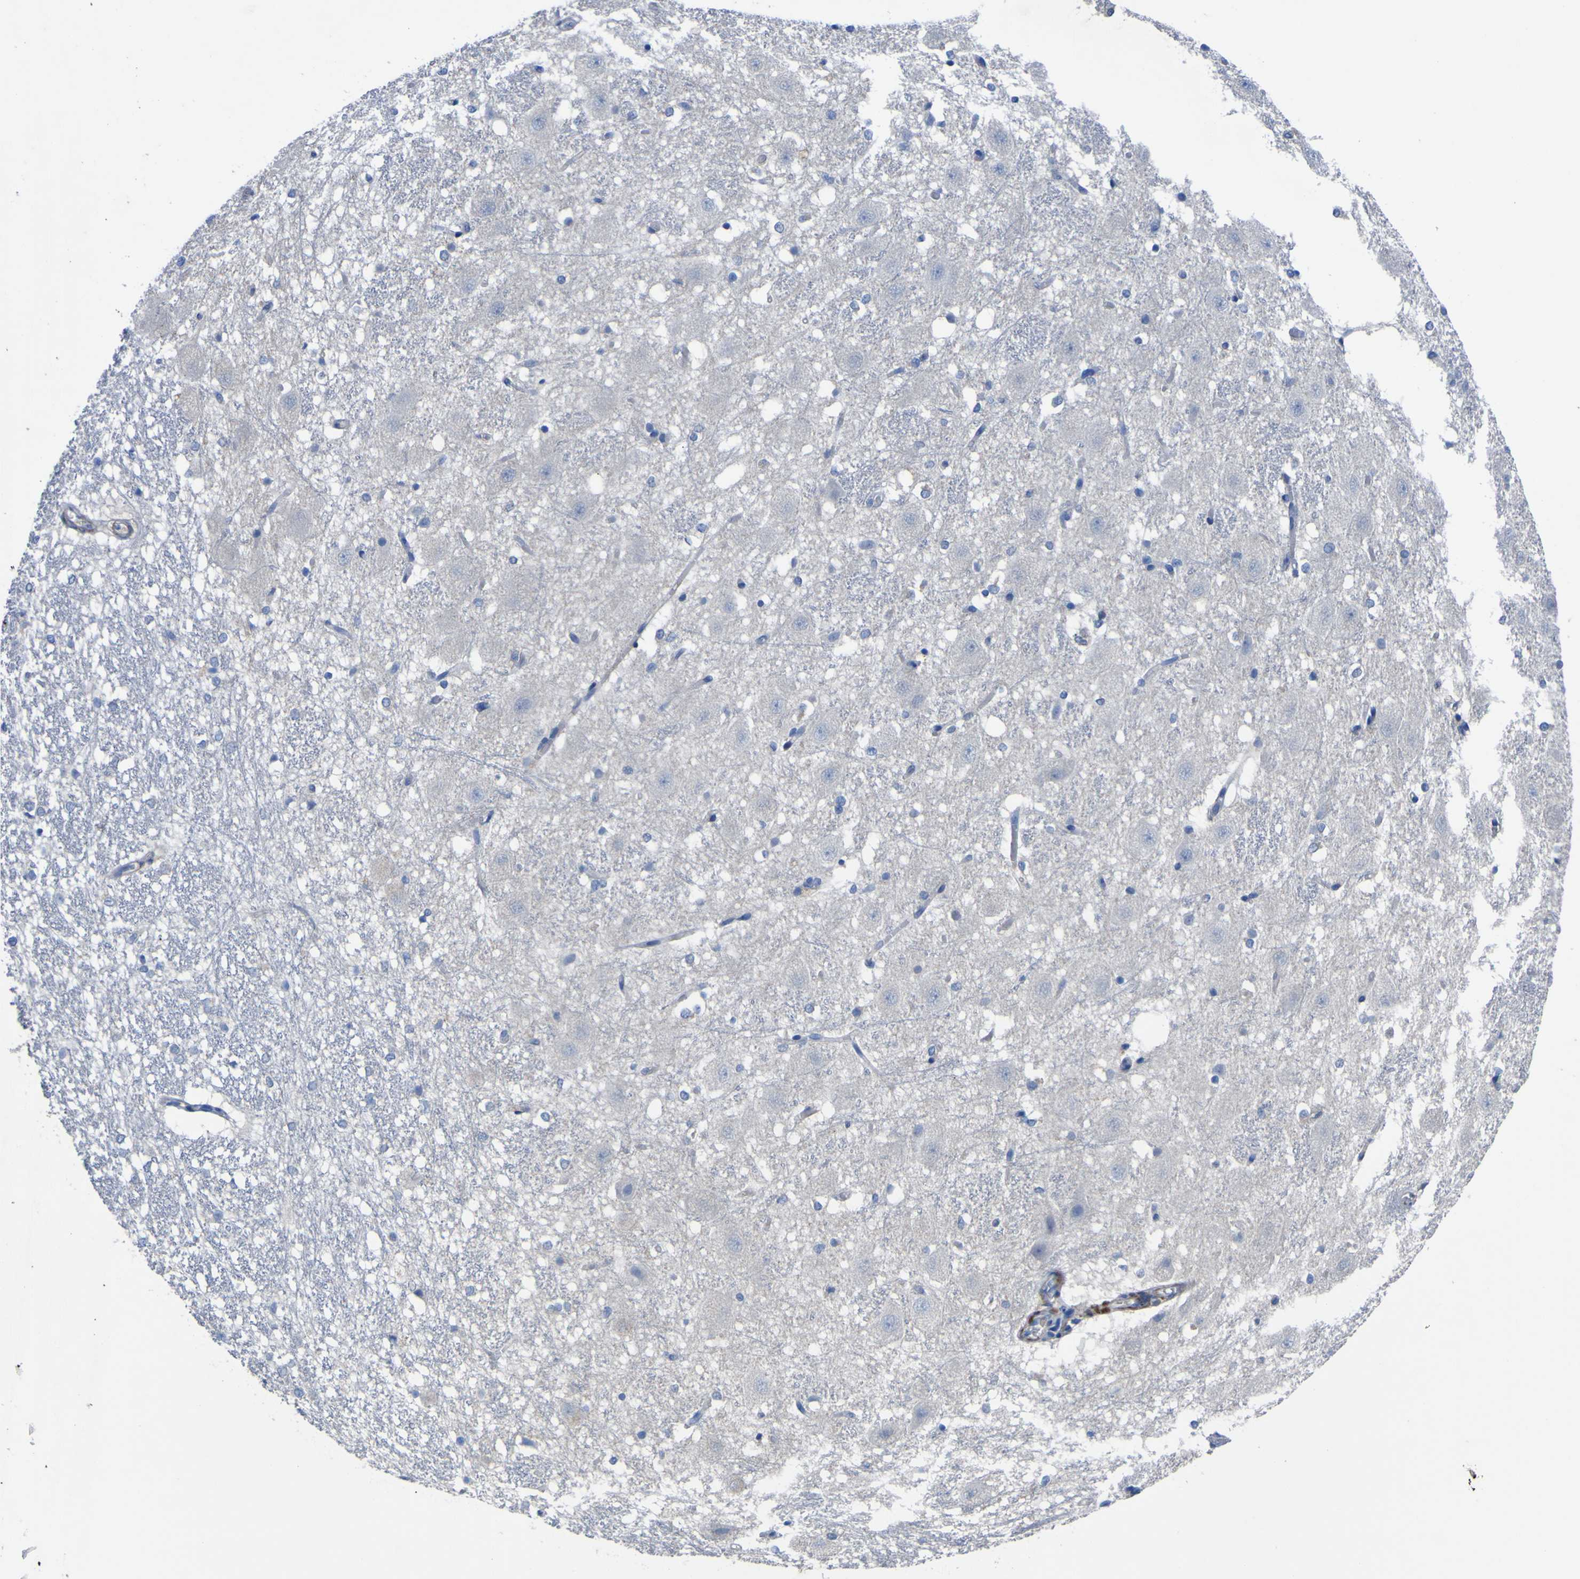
{"staining": {"intensity": "negative", "quantity": "none", "location": "none"}, "tissue": "hippocampus", "cell_type": "Glial cells", "image_type": "normal", "snomed": [{"axis": "morphology", "description": "Normal tissue, NOS"}, {"axis": "topography", "description": "Hippocampus"}], "caption": "Human hippocampus stained for a protein using IHC displays no expression in glial cells.", "gene": "AGO4", "patient": {"sex": "female", "age": 19}}